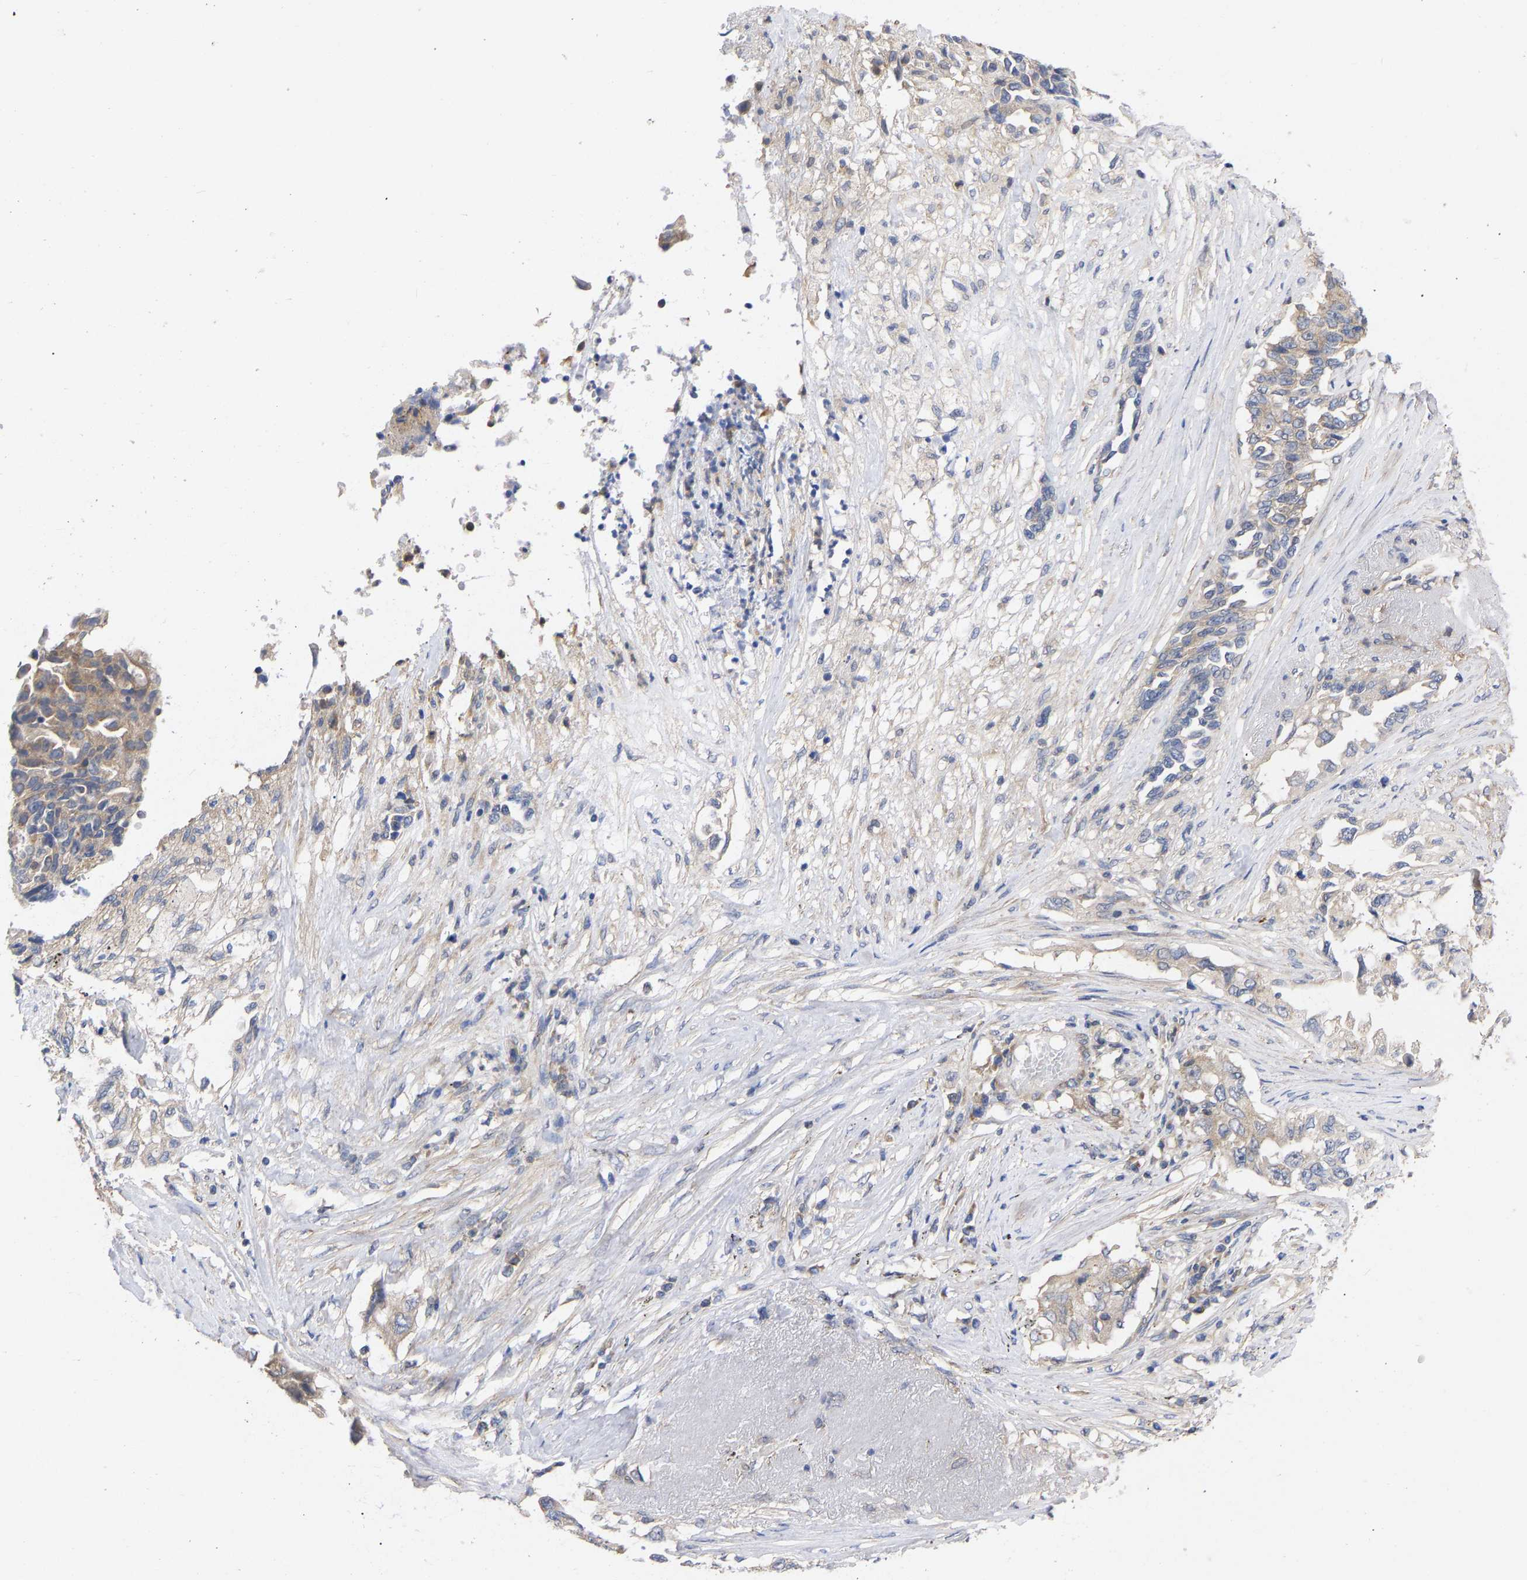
{"staining": {"intensity": "moderate", "quantity": "<25%", "location": "cytoplasmic/membranous"}, "tissue": "lung cancer", "cell_type": "Tumor cells", "image_type": "cancer", "snomed": [{"axis": "morphology", "description": "Adenocarcinoma, NOS"}, {"axis": "topography", "description": "Lung"}], "caption": "This is an image of IHC staining of lung adenocarcinoma, which shows moderate positivity in the cytoplasmic/membranous of tumor cells.", "gene": "MAP2K3", "patient": {"sex": "female", "age": 51}}